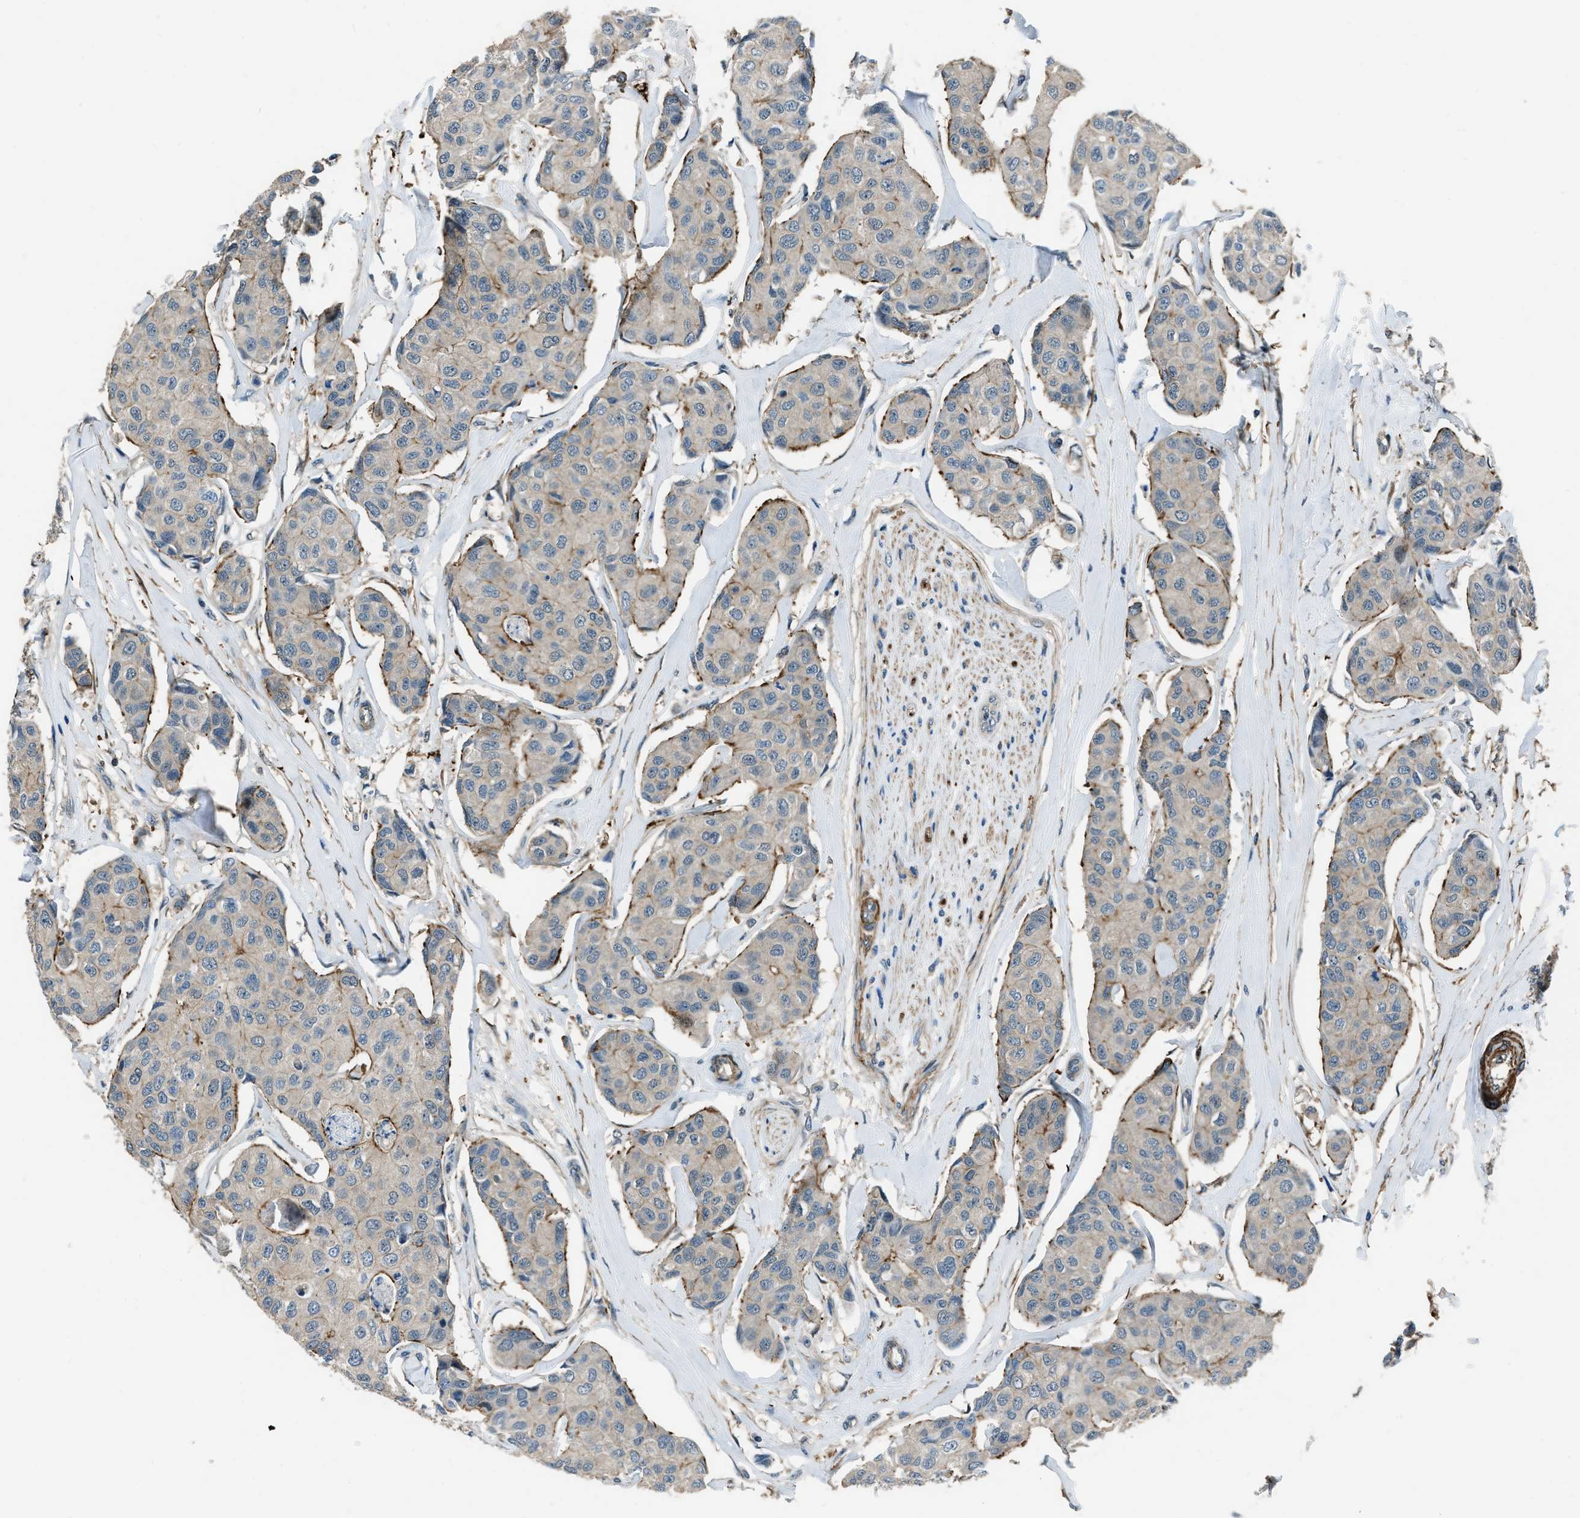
{"staining": {"intensity": "moderate", "quantity": "<25%", "location": "cytoplasmic/membranous"}, "tissue": "breast cancer", "cell_type": "Tumor cells", "image_type": "cancer", "snomed": [{"axis": "morphology", "description": "Duct carcinoma"}, {"axis": "topography", "description": "Breast"}], "caption": "High-magnification brightfield microscopy of intraductal carcinoma (breast) stained with DAB (brown) and counterstained with hematoxylin (blue). tumor cells exhibit moderate cytoplasmic/membranous positivity is appreciated in about<25% of cells.", "gene": "NUDCD3", "patient": {"sex": "female", "age": 80}}